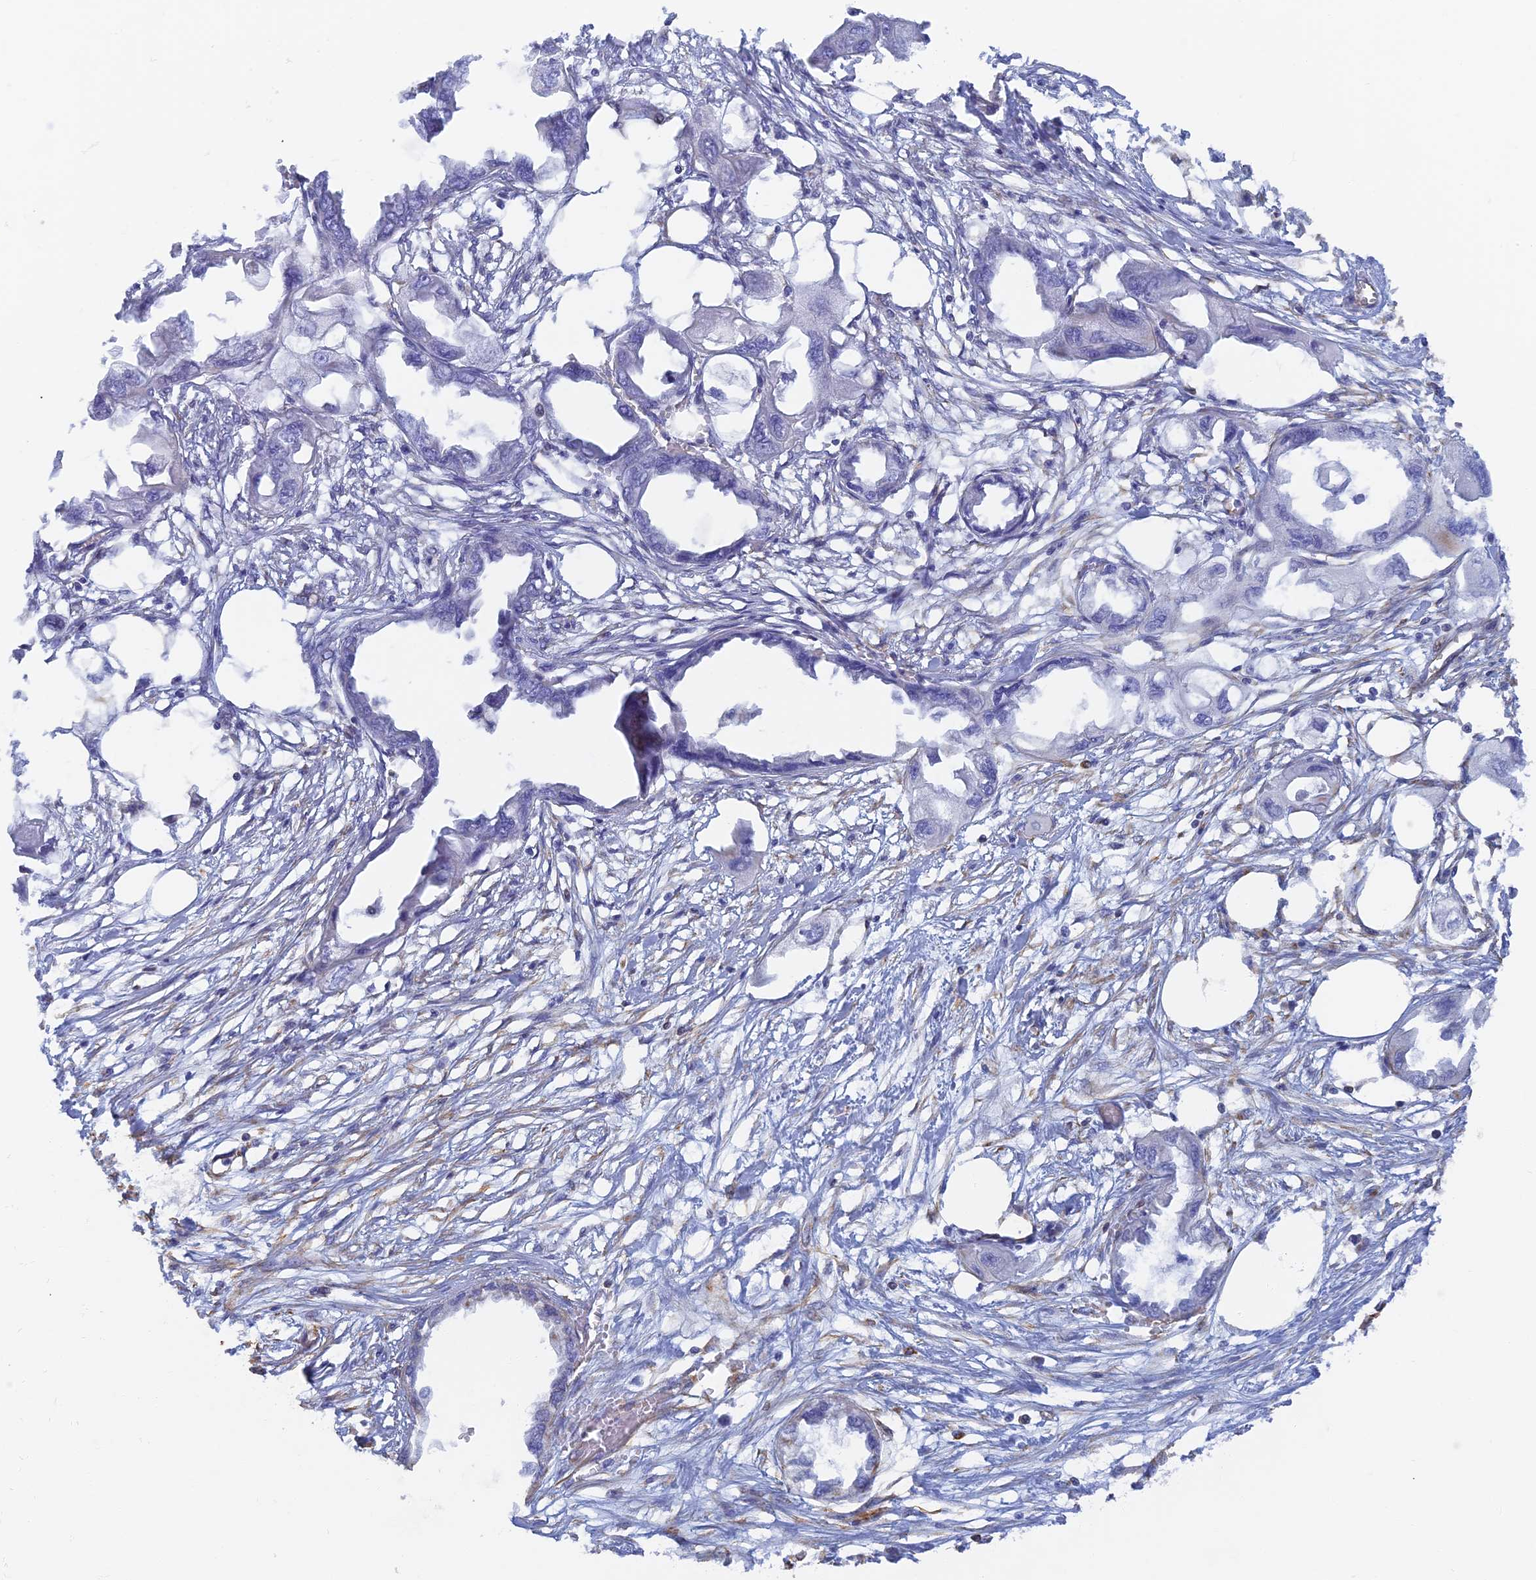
{"staining": {"intensity": "negative", "quantity": "none", "location": "none"}, "tissue": "endometrial cancer", "cell_type": "Tumor cells", "image_type": "cancer", "snomed": [{"axis": "morphology", "description": "Adenocarcinoma, NOS"}, {"axis": "morphology", "description": "Adenocarcinoma, metastatic, NOS"}, {"axis": "topography", "description": "Adipose tissue"}, {"axis": "topography", "description": "Endometrium"}], "caption": "A high-resolution photomicrograph shows immunohistochemistry (IHC) staining of endometrial cancer, which demonstrates no significant expression in tumor cells. (DAB IHC visualized using brightfield microscopy, high magnification).", "gene": "RMC1", "patient": {"sex": "female", "age": 67}}